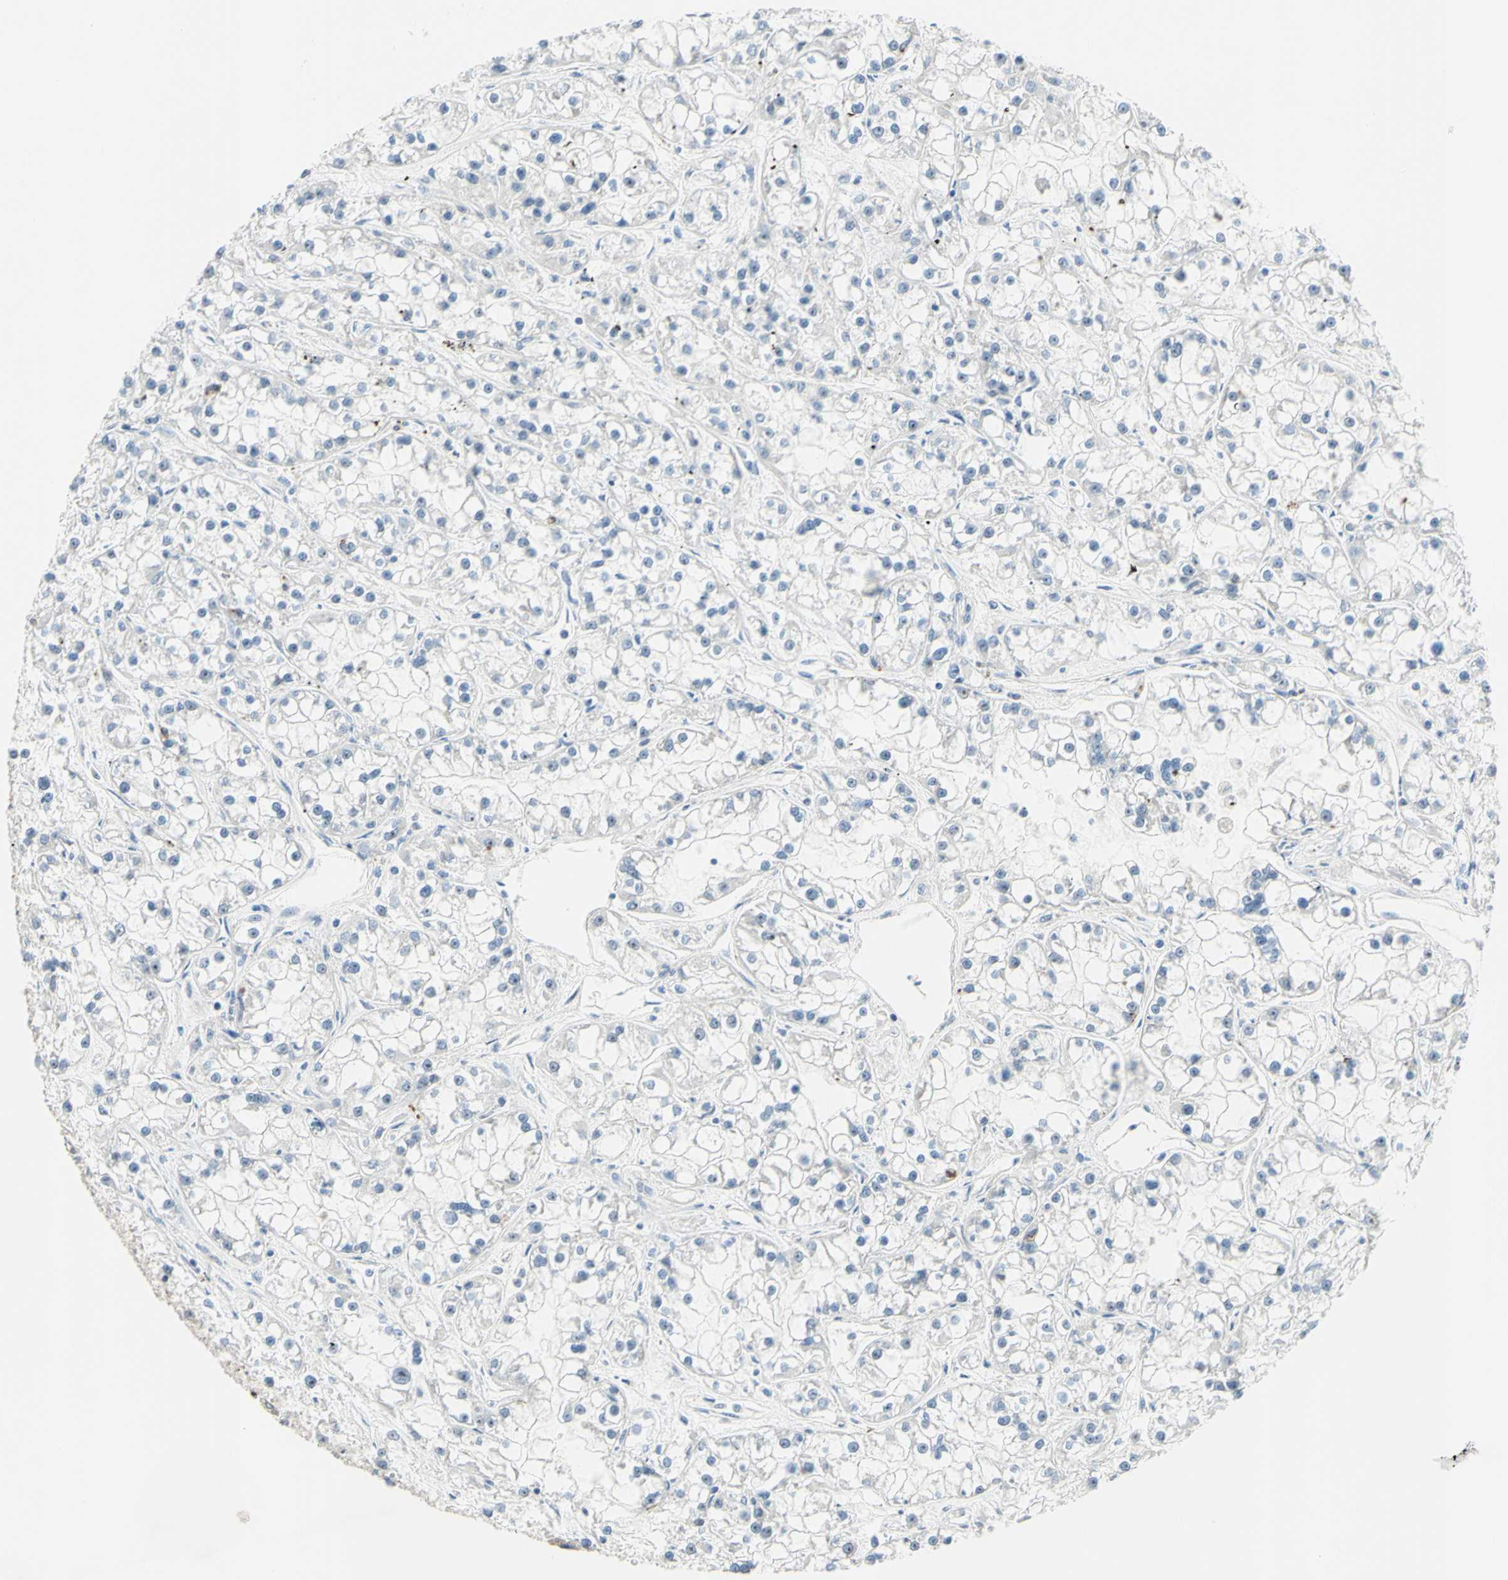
{"staining": {"intensity": "negative", "quantity": "none", "location": "none"}, "tissue": "renal cancer", "cell_type": "Tumor cells", "image_type": "cancer", "snomed": [{"axis": "morphology", "description": "Adenocarcinoma, NOS"}, {"axis": "topography", "description": "Kidney"}], "caption": "Immunohistochemistry micrograph of neoplastic tissue: adenocarcinoma (renal) stained with DAB (3,3'-diaminobenzidine) shows no significant protein expression in tumor cells.", "gene": "TRAF2", "patient": {"sex": "female", "age": 52}}